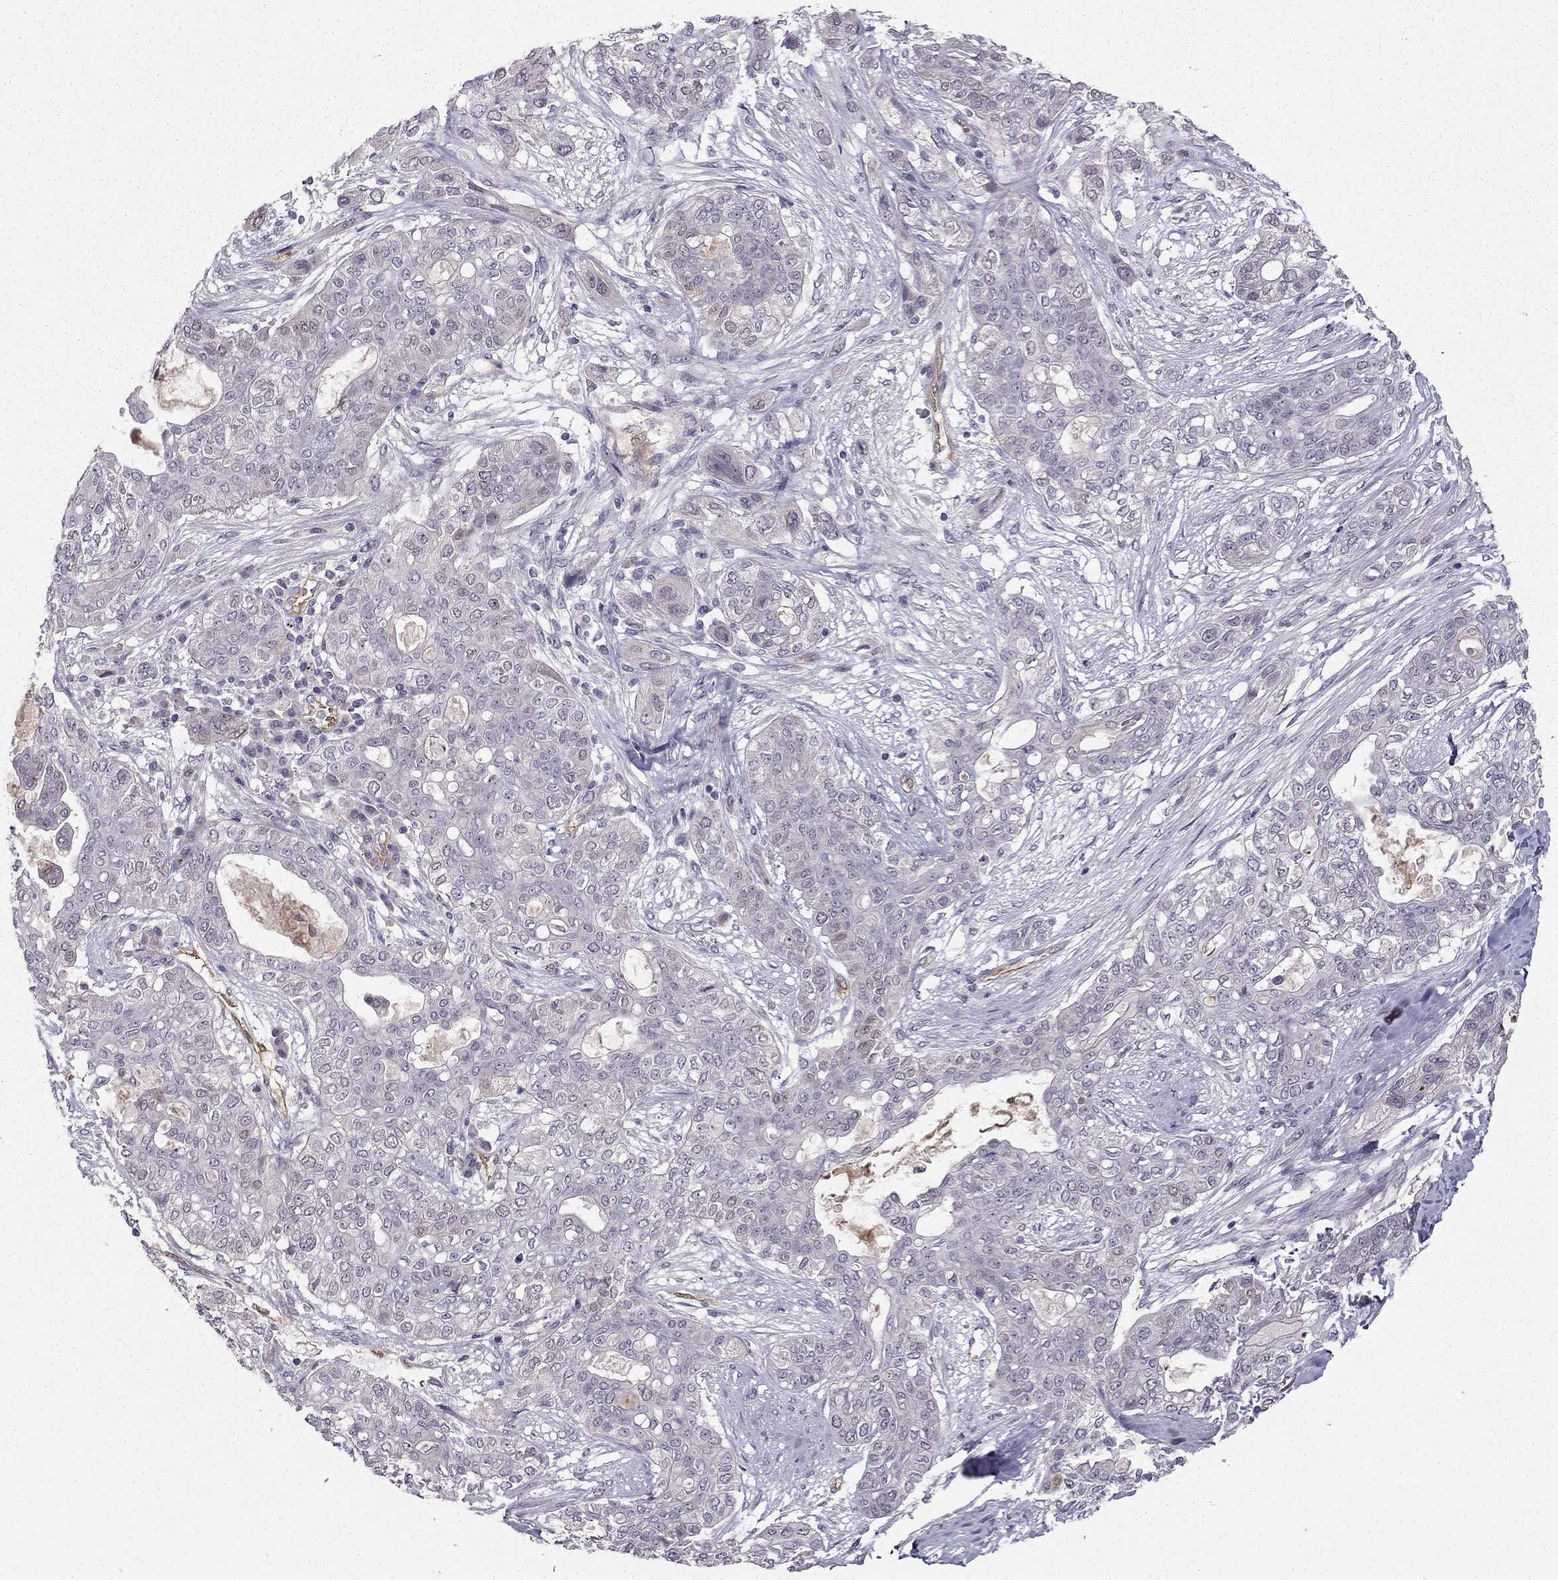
{"staining": {"intensity": "negative", "quantity": "none", "location": "none"}, "tissue": "lung cancer", "cell_type": "Tumor cells", "image_type": "cancer", "snomed": [{"axis": "morphology", "description": "Squamous cell carcinoma, NOS"}, {"axis": "topography", "description": "Lung"}], "caption": "This is an immunohistochemistry micrograph of human lung squamous cell carcinoma. There is no expression in tumor cells.", "gene": "NQO1", "patient": {"sex": "female", "age": 70}}